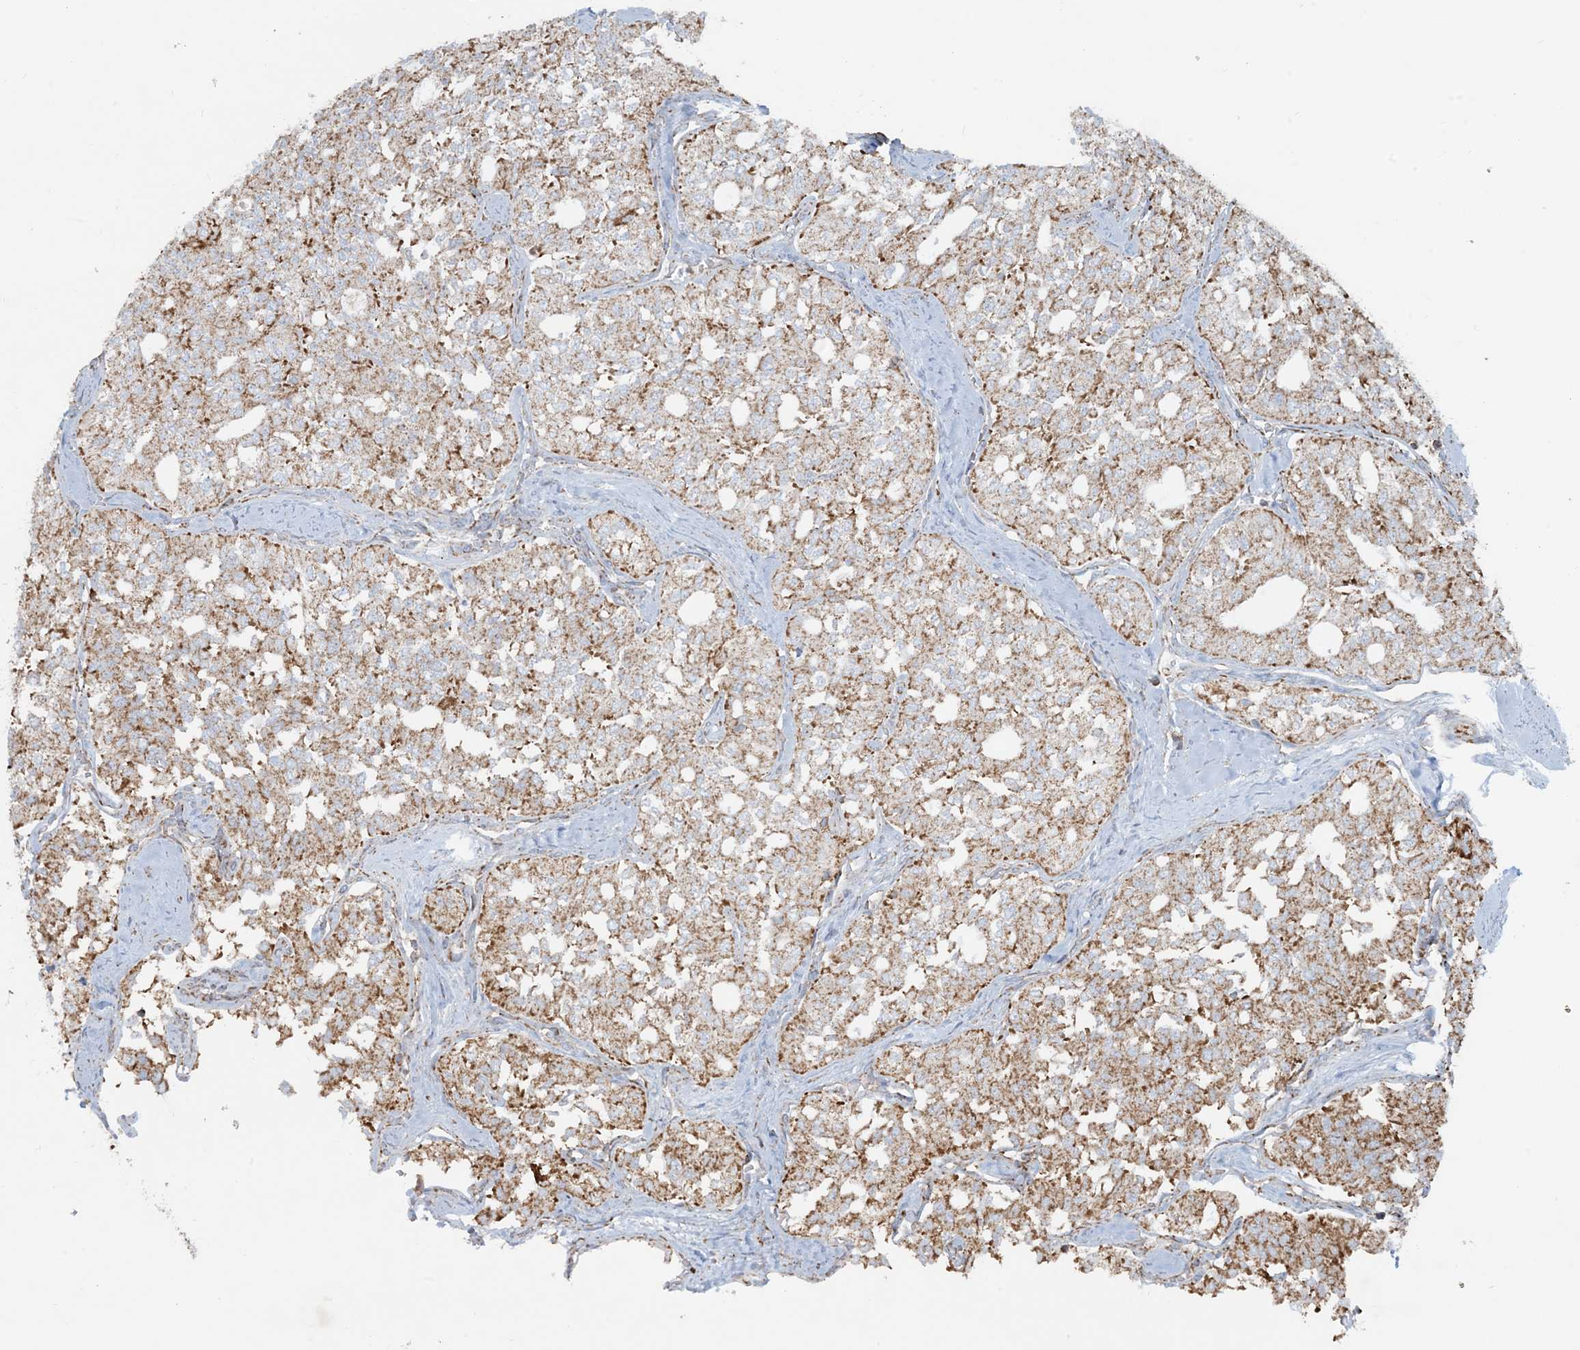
{"staining": {"intensity": "moderate", "quantity": "25%-75%", "location": "cytoplasmic/membranous"}, "tissue": "thyroid cancer", "cell_type": "Tumor cells", "image_type": "cancer", "snomed": [{"axis": "morphology", "description": "Follicular adenoma carcinoma, NOS"}, {"axis": "topography", "description": "Thyroid gland"}], "caption": "High-magnification brightfield microscopy of thyroid cancer (follicular adenoma carcinoma) stained with DAB (brown) and counterstained with hematoxylin (blue). tumor cells exhibit moderate cytoplasmic/membranous positivity is present in about25%-75% of cells.", "gene": "BEND4", "patient": {"sex": "male", "age": 75}}